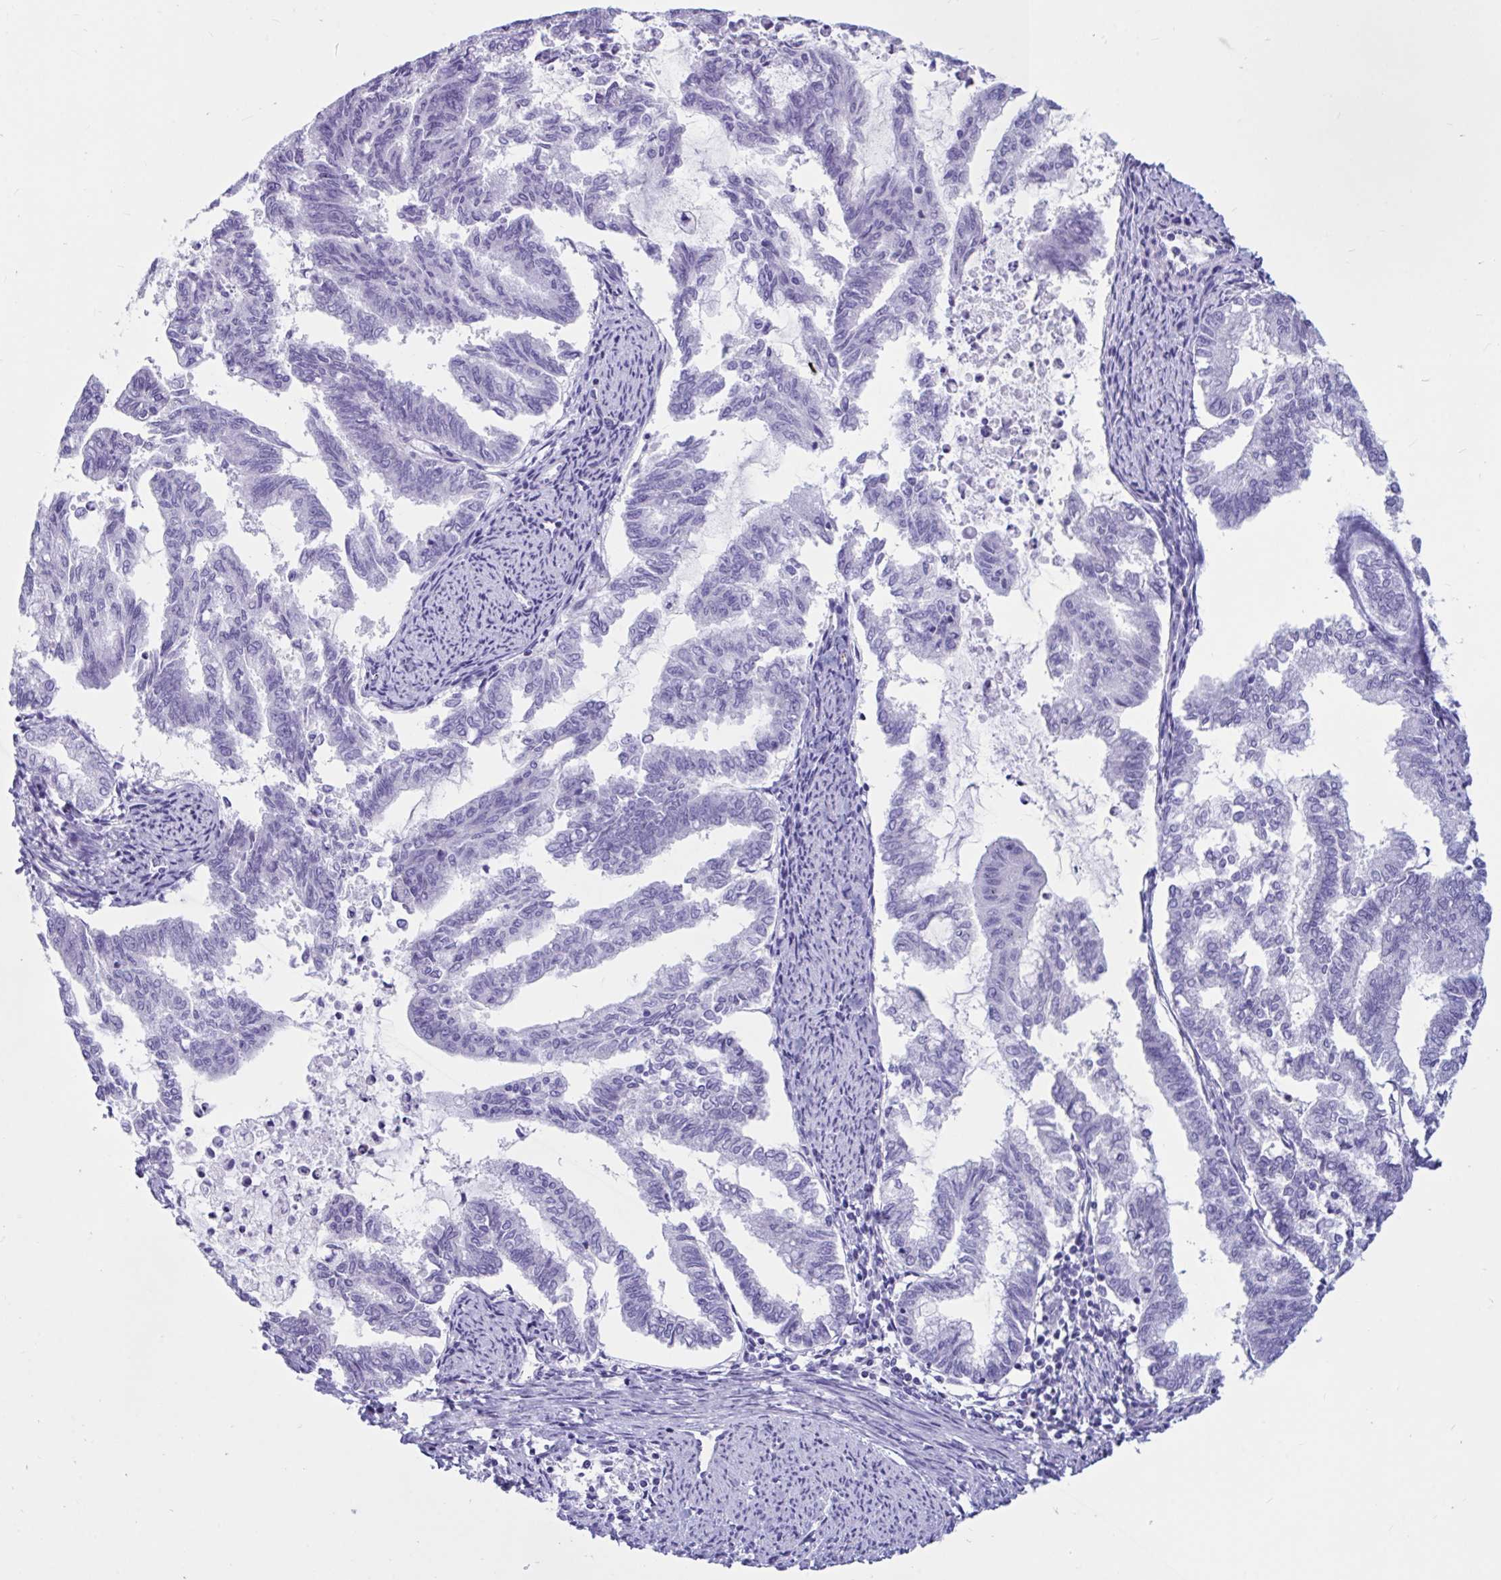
{"staining": {"intensity": "negative", "quantity": "none", "location": "none"}, "tissue": "endometrial cancer", "cell_type": "Tumor cells", "image_type": "cancer", "snomed": [{"axis": "morphology", "description": "Adenocarcinoma, NOS"}, {"axis": "topography", "description": "Endometrium"}], "caption": "High power microscopy micrograph of an immunohistochemistry (IHC) photomicrograph of endometrial cancer (adenocarcinoma), revealing no significant staining in tumor cells.", "gene": "RNASE3", "patient": {"sex": "female", "age": 79}}